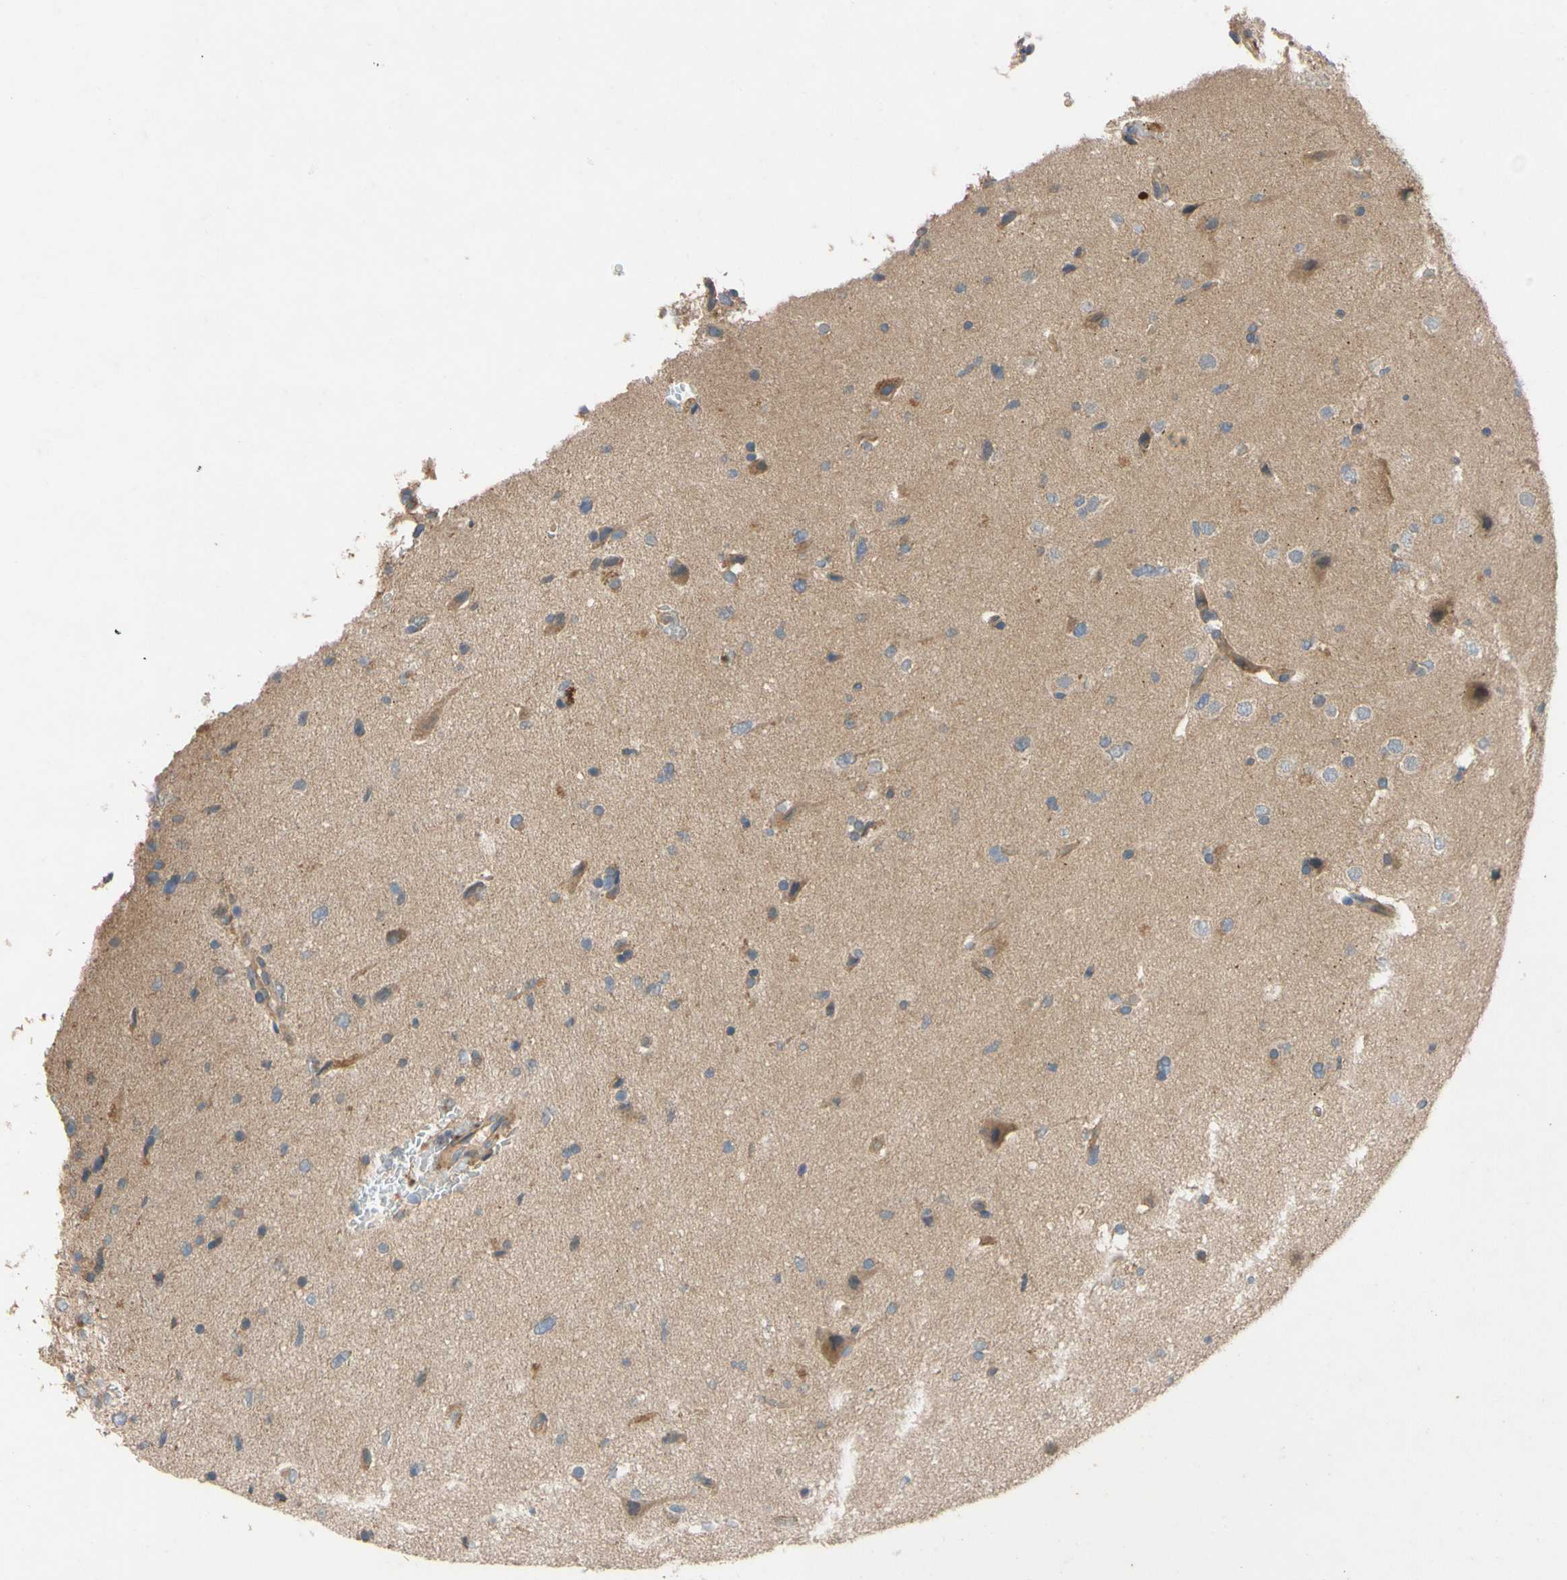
{"staining": {"intensity": "weak", "quantity": ">75%", "location": "cytoplasmic/membranous"}, "tissue": "glioma", "cell_type": "Tumor cells", "image_type": "cancer", "snomed": [{"axis": "morphology", "description": "Glioma, malignant, Low grade"}, {"axis": "topography", "description": "Brain"}], "caption": "Immunohistochemistry (IHC) (DAB (3,3'-diaminobenzidine)) staining of human malignant low-grade glioma exhibits weak cytoplasmic/membranous protein positivity in approximately >75% of tumor cells.", "gene": "MBTPS2", "patient": {"sex": "female", "age": 37}}